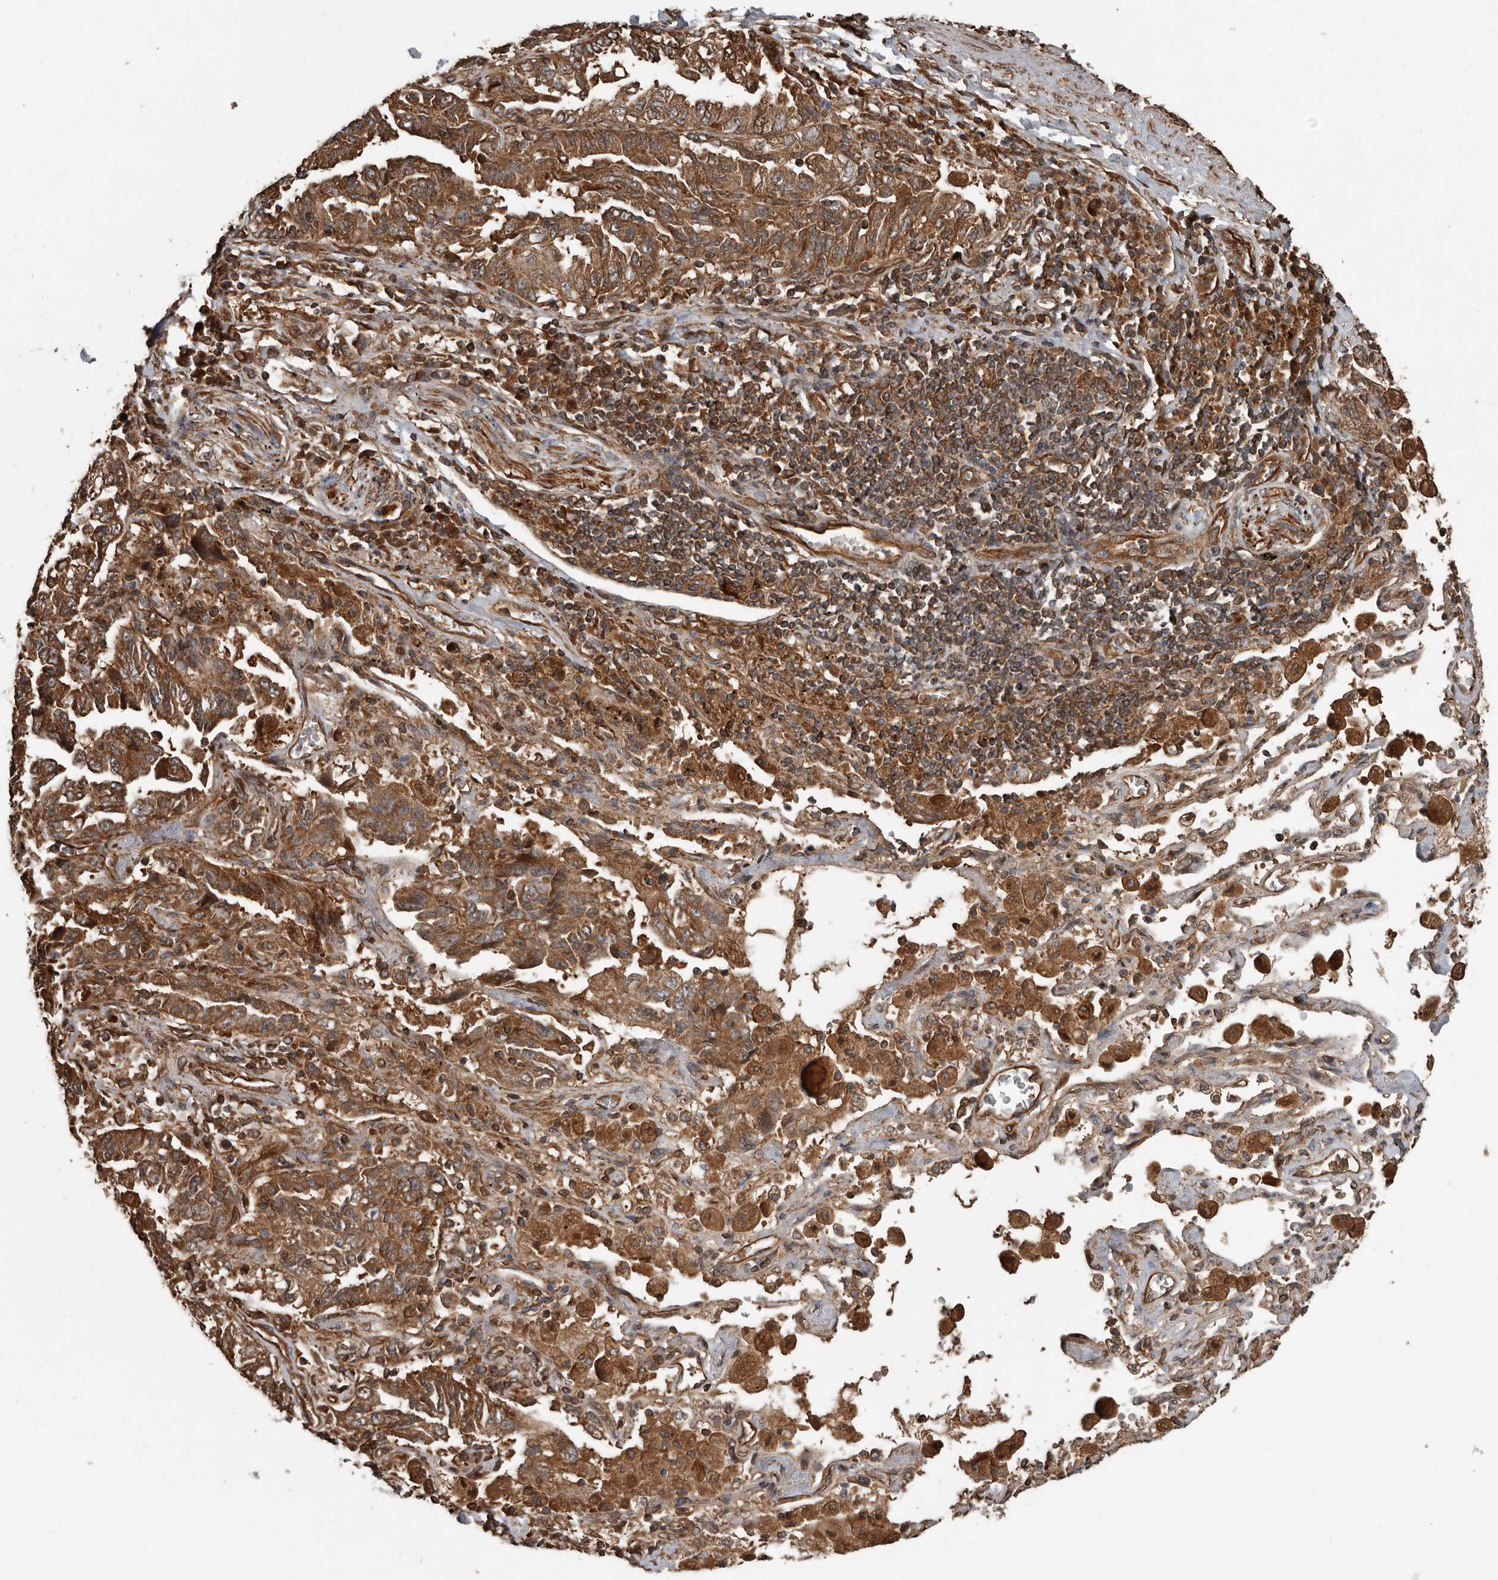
{"staining": {"intensity": "moderate", "quantity": ">75%", "location": "cytoplasmic/membranous"}, "tissue": "lung cancer", "cell_type": "Tumor cells", "image_type": "cancer", "snomed": [{"axis": "morphology", "description": "Adenocarcinoma, NOS"}, {"axis": "topography", "description": "Lung"}], "caption": "Lung cancer tissue reveals moderate cytoplasmic/membranous expression in approximately >75% of tumor cells (IHC, brightfield microscopy, high magnification).", "gene": "YOD1", "patient": {"sex": "female", "age": 51}}